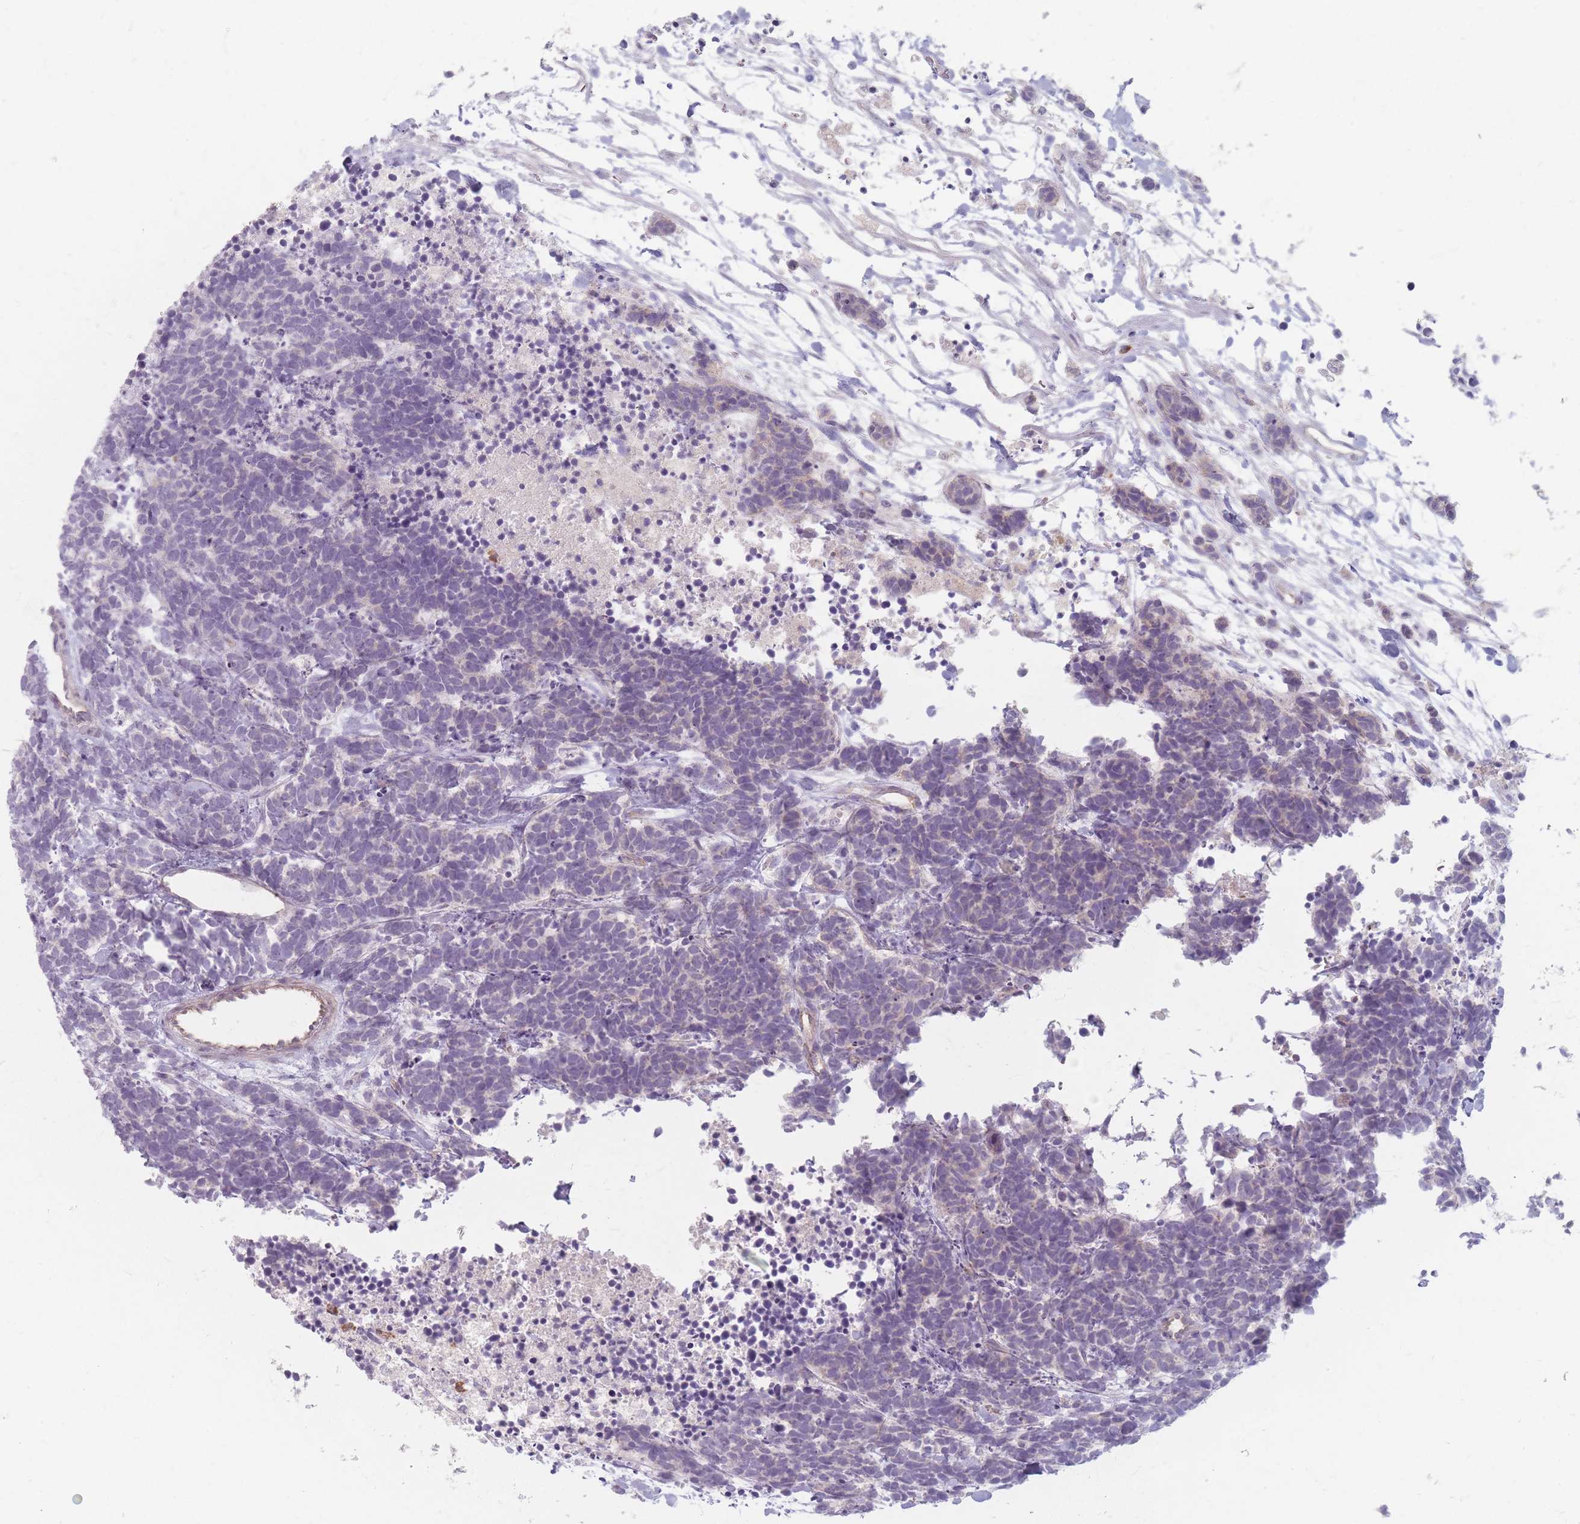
{"staining": {"intensity": "negative", "quantity": "none", "location": "none"}, "tissue": "carcinoid", "cell_type": "Tumor cells", "image_type": "cancer", "snomed": [{"axis": "morphology", "description": "Carcinoma, NOS"}, {"axis": "morphology", "description": "Carcinoid, malignant, NOS"}, {"axis": "topography", "description": "Prostate"}], "caption": "High magnification brightfield microscopy of carcinoid stained with DAB (3,3'-diaminobenzidine) (brown) and counterstained with hematoxylin (blue): tumor cells show no significant staining.", "gene": "CHCHD7", "patient": {"sex": "male", "age": 57}}